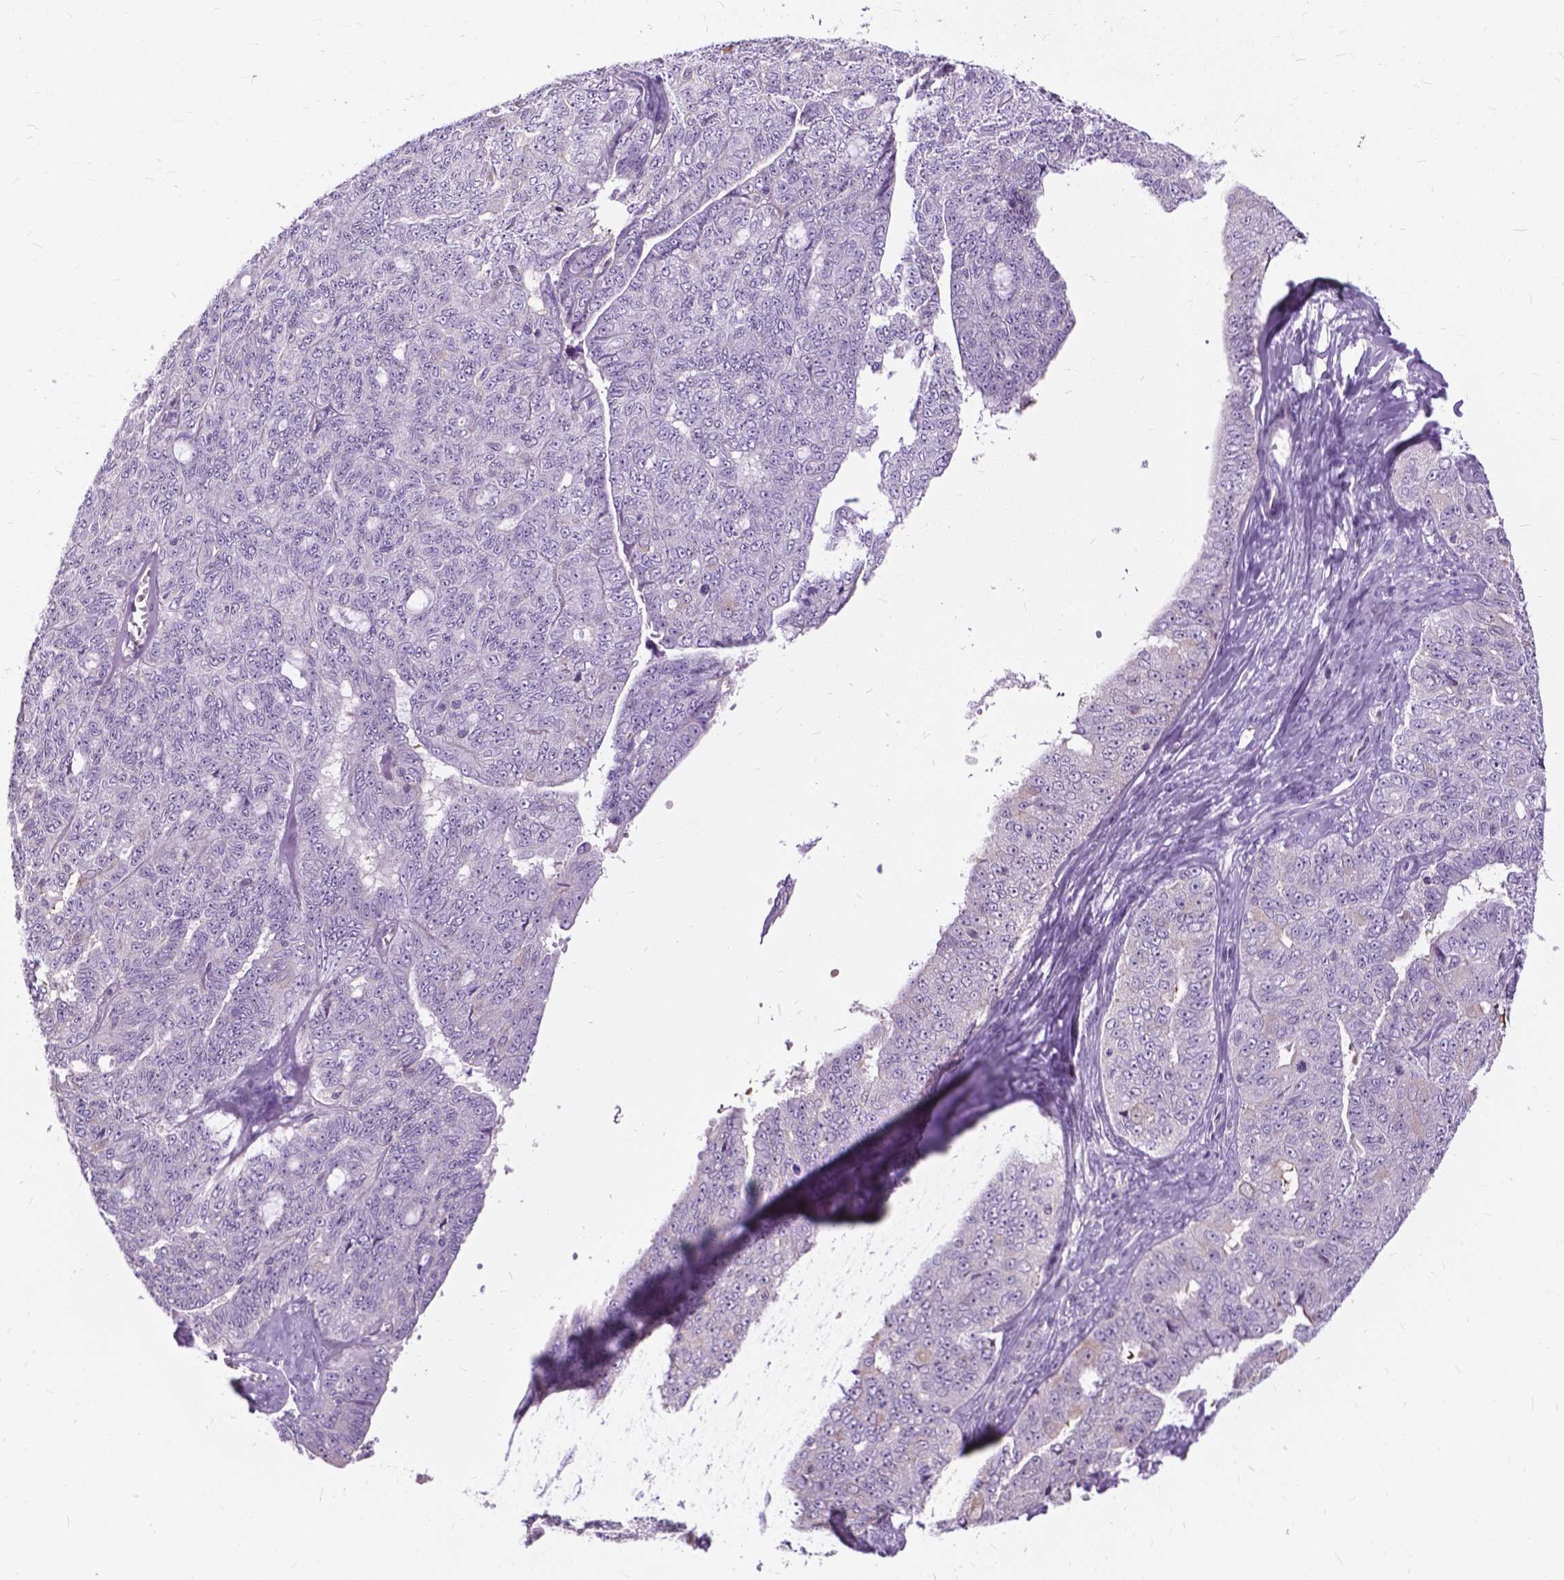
{"staining": {"intensity": "negative", "quantity": "none", "location": "none"}, "tissue": "ovarian cancer", "cell_type": "Tumor cells", "image_type": "cancer", "snomed": [{"axis": "morphology", "description": "Cystadenocarcinoma, serous, NOS"}, {"axis": "topography", "description": "Ovary"}], "caption": "Immunohistochemical staining of human ovarian cancer reveals no significant staining in tumor cells.", "gene": "JAK3", "patient": {"sex": "female", "age": 71}}